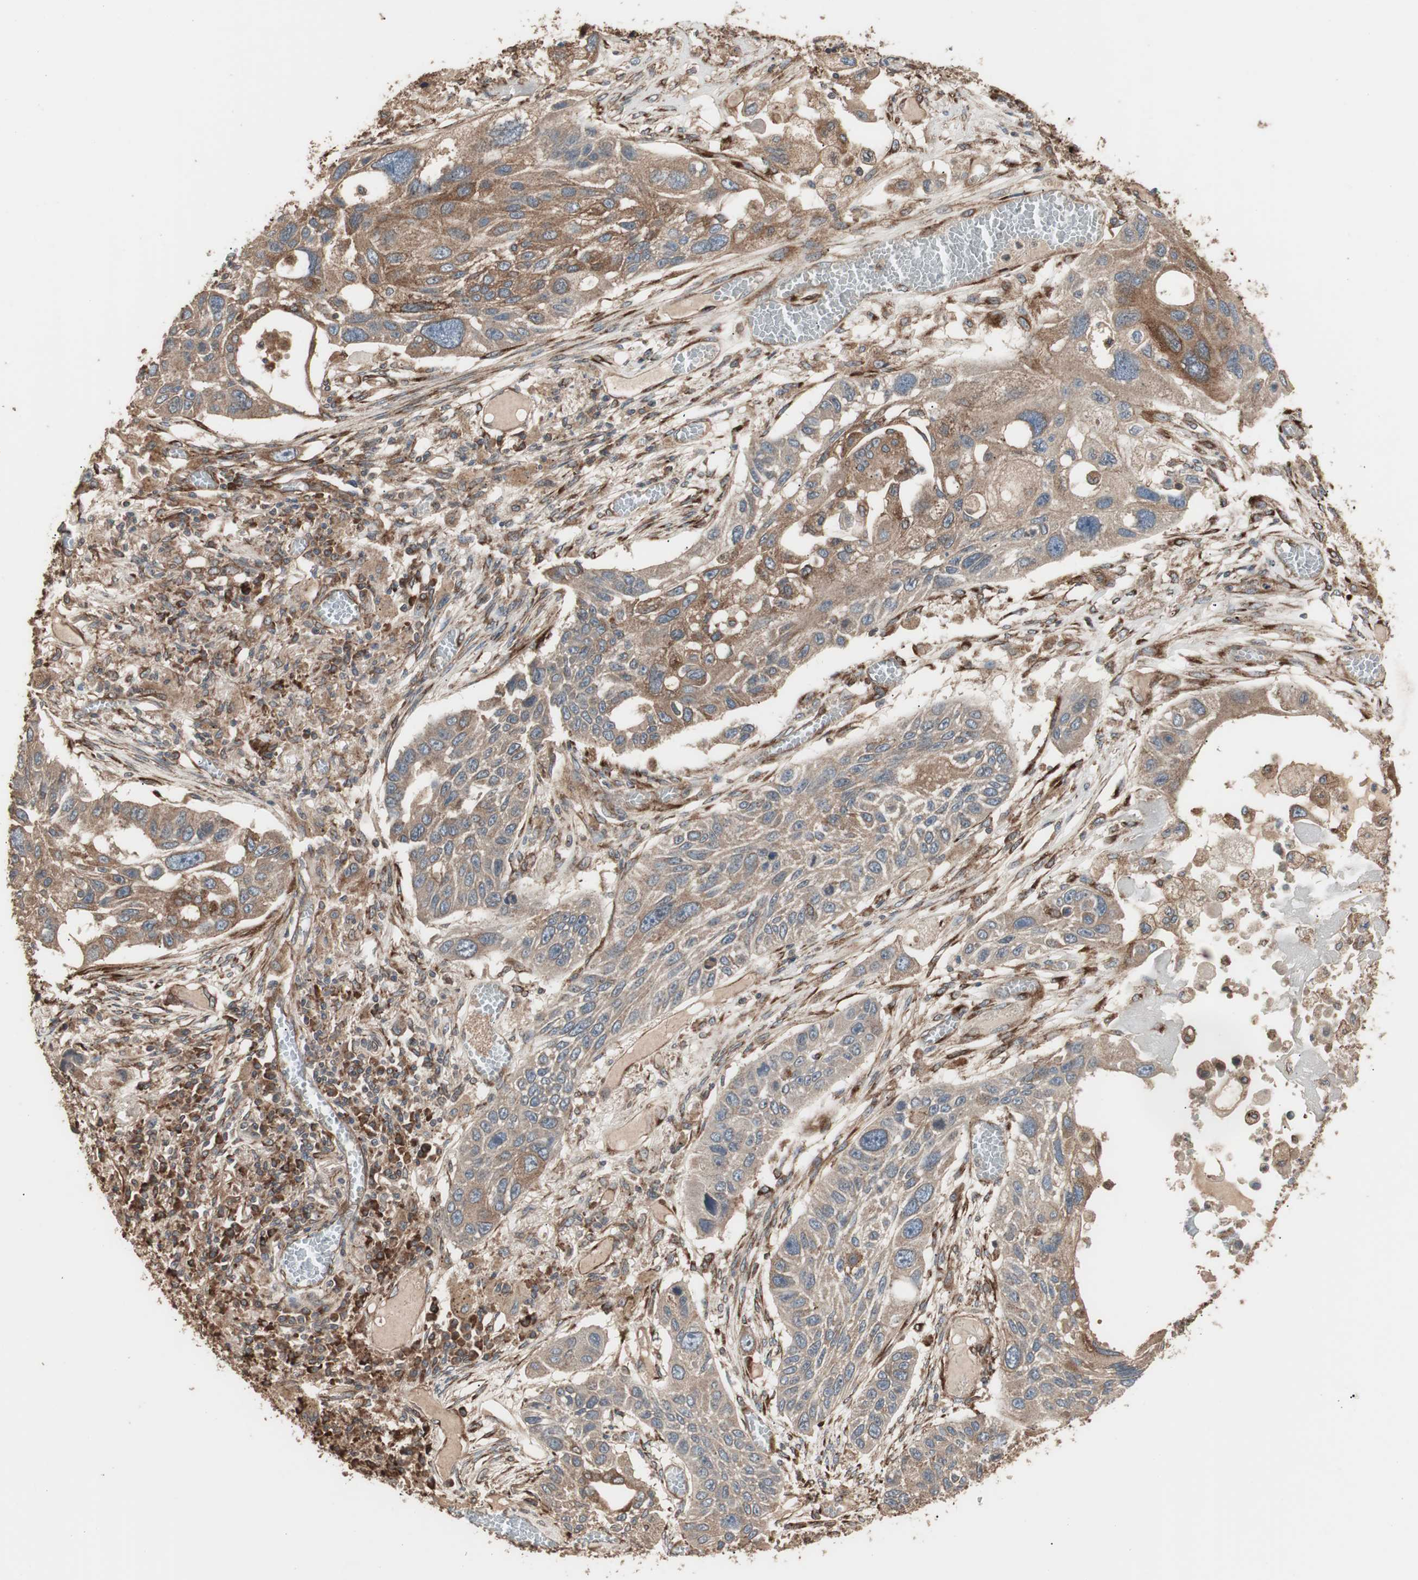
{"staining": {"intensity": "moderate", "quantity": ">75%", "location": "cytoplasmic/membranous"}, "tissue": "lung cancer", "cell_type": "Tumor cells", "image_type": "cancer", "snomed": [{"axis": "morphology", "description": "Squamous cell carcinoma, NOS"}, {"axis": "topography", "description": "Lung"}], "caption": "The photomicrograph shows immunohistochemical staining of lung cancer. There is moderate cytoplasmic/membranous positivity is seen in about >75% of tumor cells.", "gene": "LZTS1", "patient": {"sex": "male", "age": 71}}